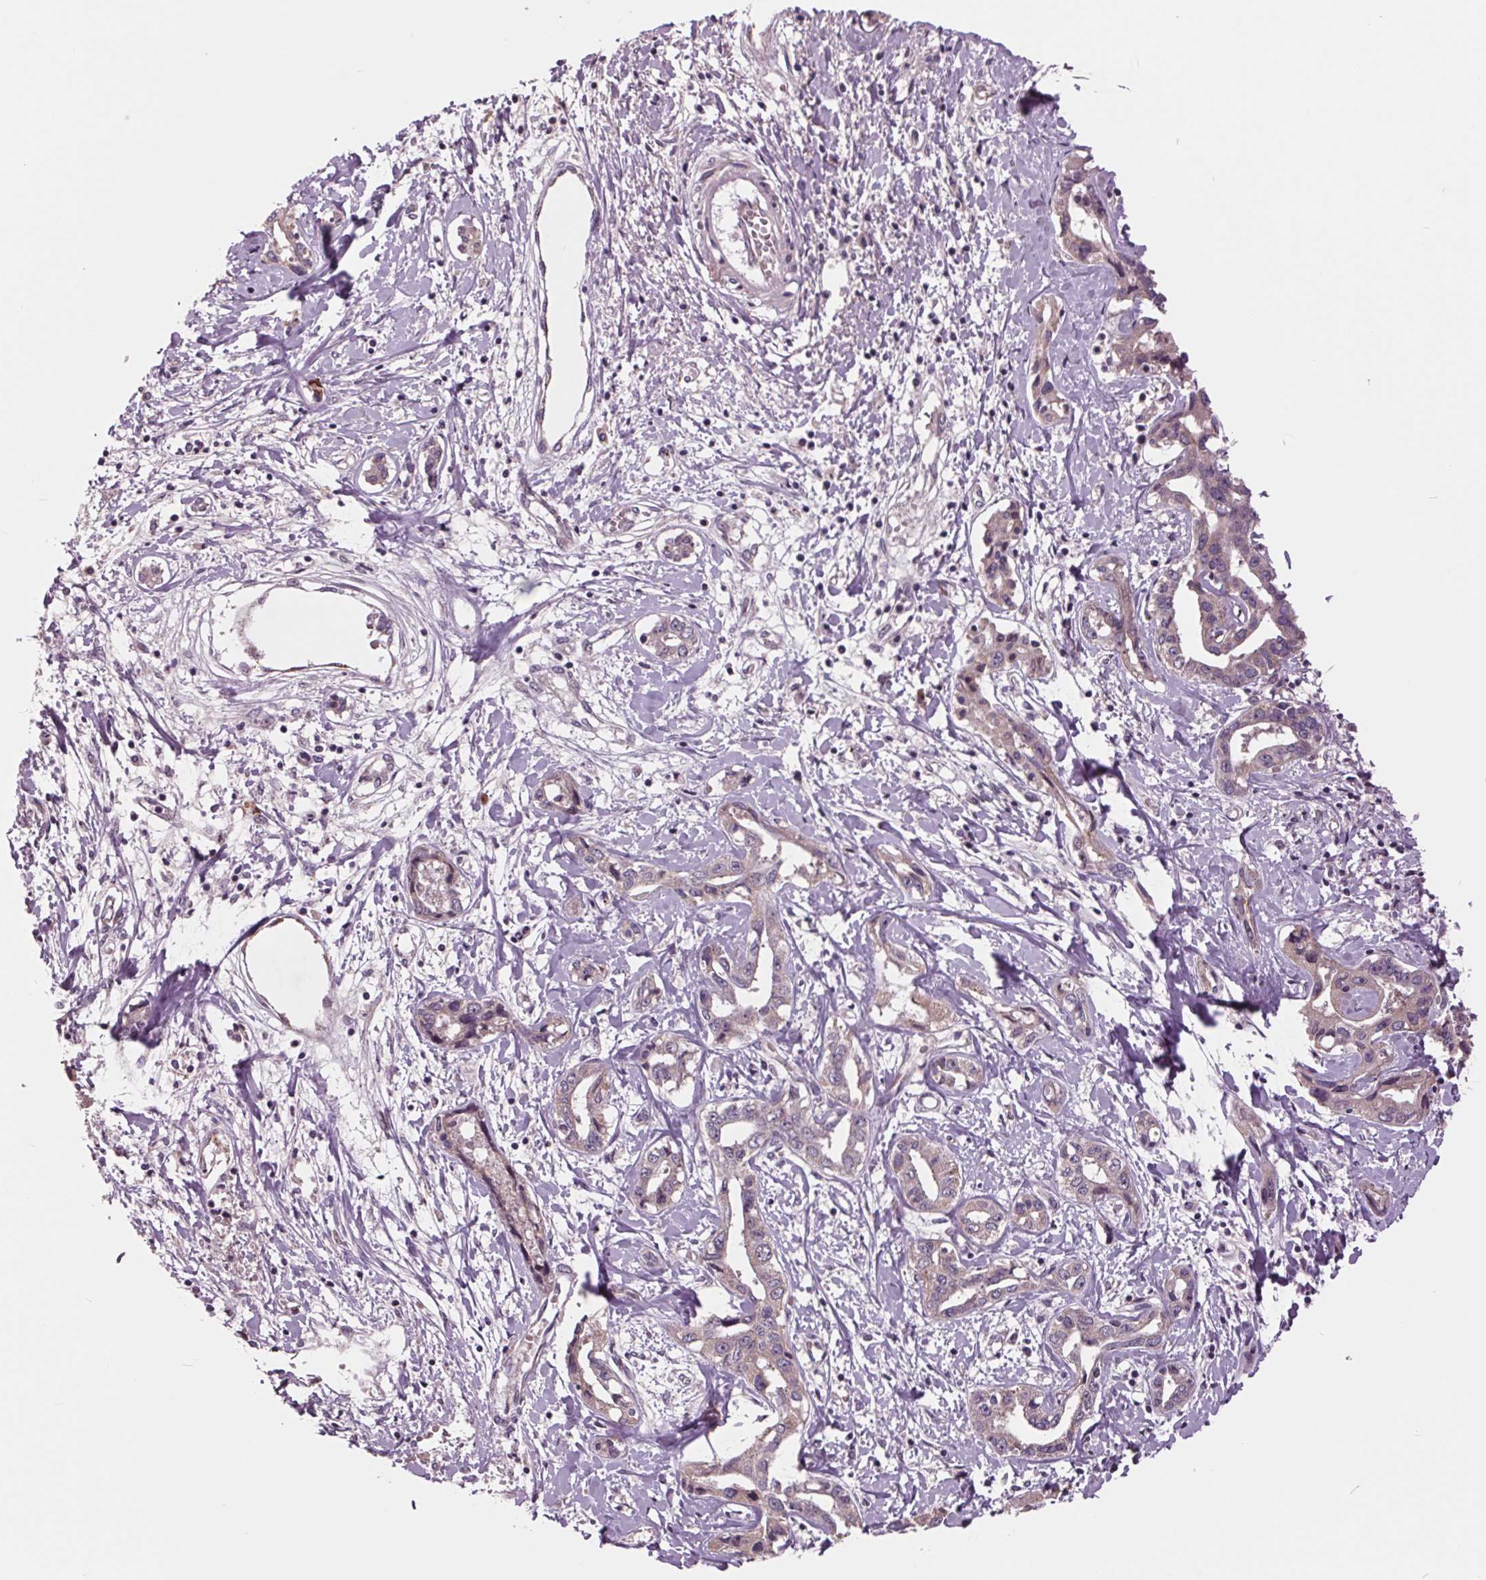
{"staining": {"intensity": "weak", "quantity": "25%-75%", "location": "cytoplasmic/membranous"}, "tissue": "liver cancer", "cell_type": "Tumor cells", "image_type": "cancer", "snomed": [{"axis": "morphology", "description": "Cholangiocarcinoma"}, {"axis": "topography", "description": "Liver"}], "caption": "This is an image of immunohistochemistry staining of liver cancer (cholangiocarcinoma), which shows weak expression in the cytoplasmic/membranous of tumor cells.", "gene": "MAPK8", "patient": {"sex": "male", "age": 59}}